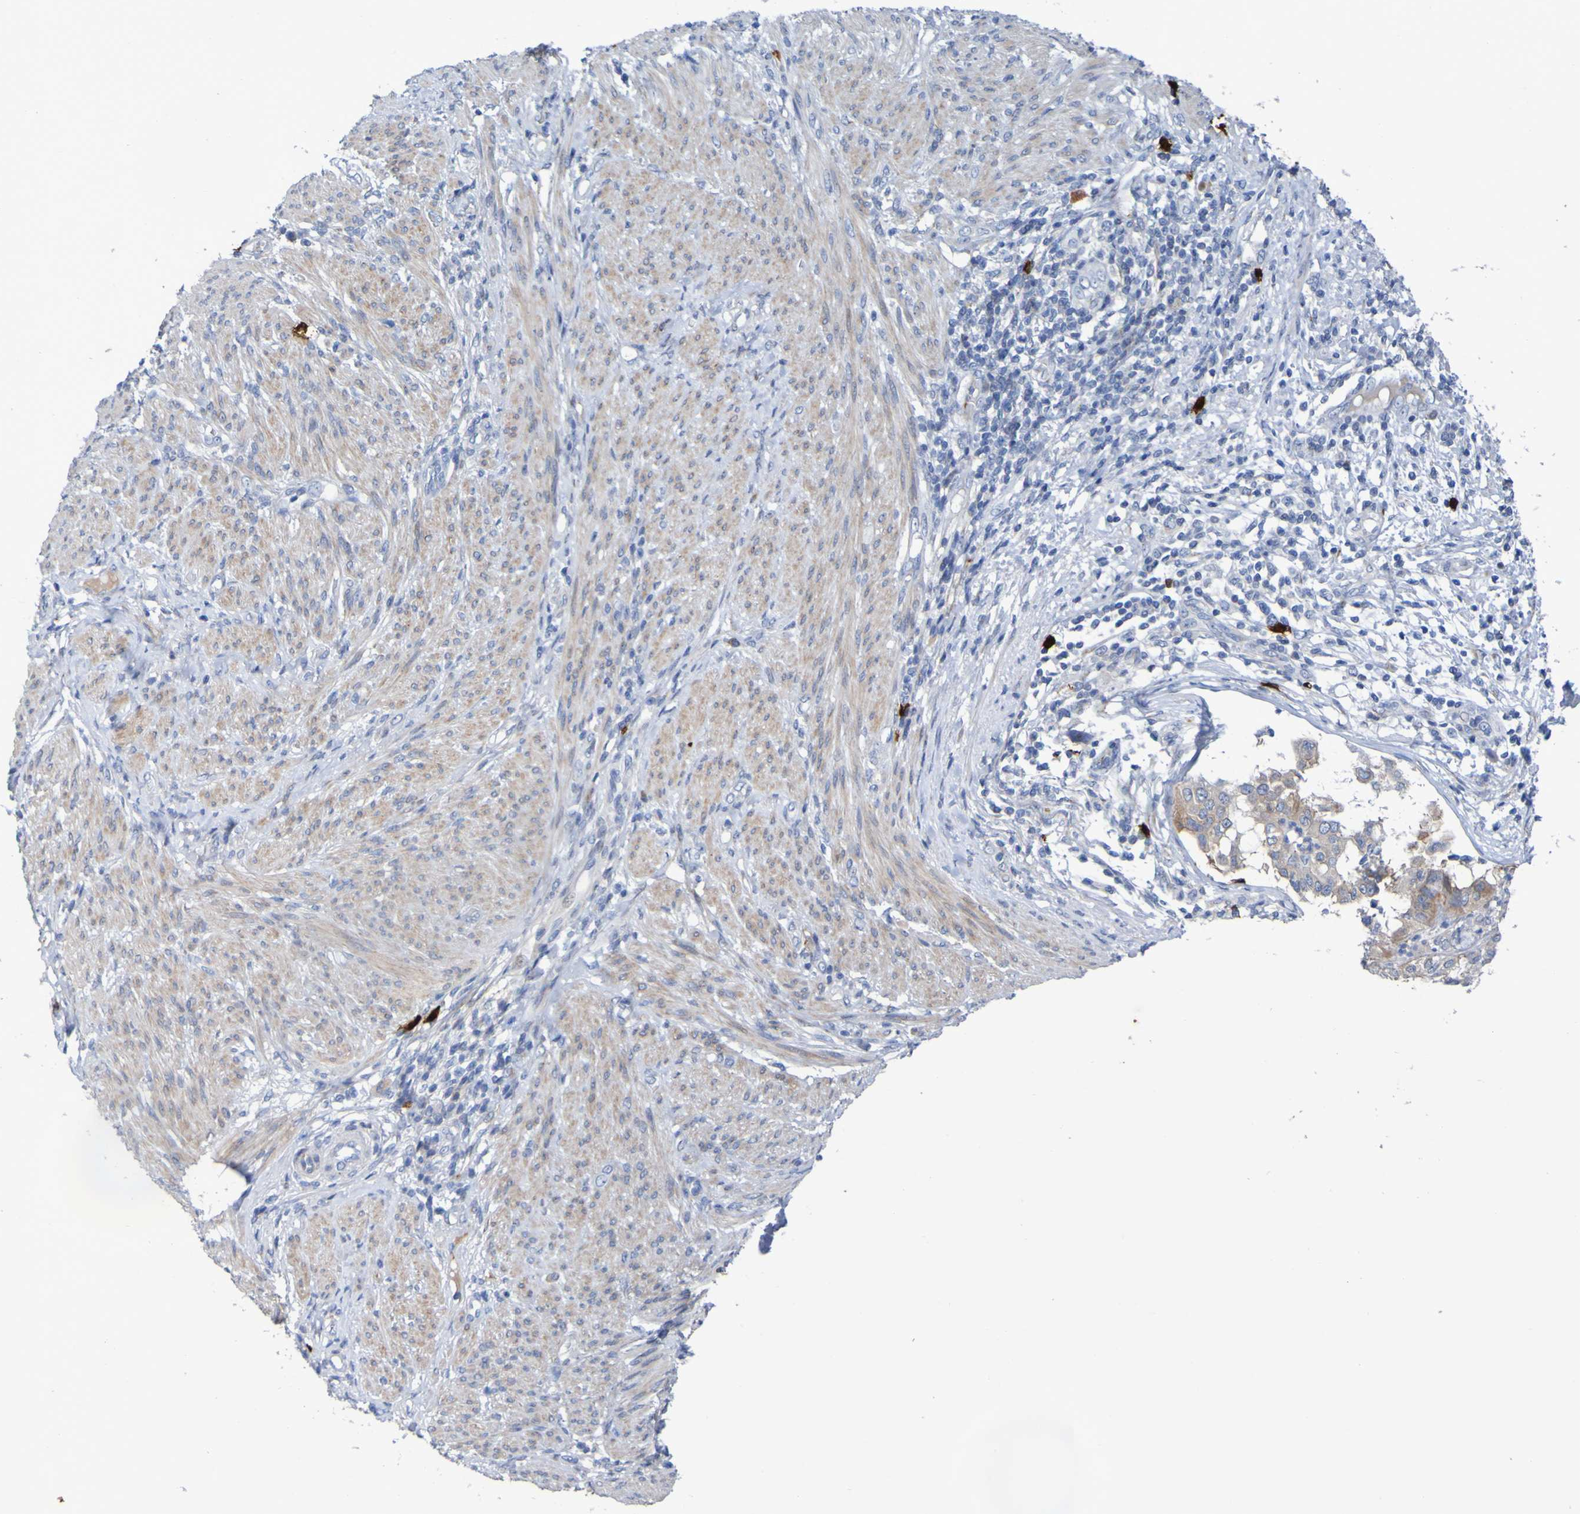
{"staining": {"intensity": "weak", "quantity": "25%-75%", "location": "cytoplasmic/membranous"}, "tissue": "endometrial cancer", "cell_type": "Tumor cells", "image_type": "cancer", "snomed": [{"axis": "morphology", "description": "Adenocarcinoma, NOS"}, {"axis": "topography", "description": "Endometrium"}], "caption": "Immunohistochemical staining of human endometrial cancer (adenocarcinoma) shows weak cytoplasmic/membranous protein expression in approximately 25%-75% of tumor cells. The staining was performed using DAB, with brown indicating positive protein expression. Nuclei are stained blue with hematoxylin.", "gene": "C11orf24", "patient": {"sex": "female", "age": 85}}